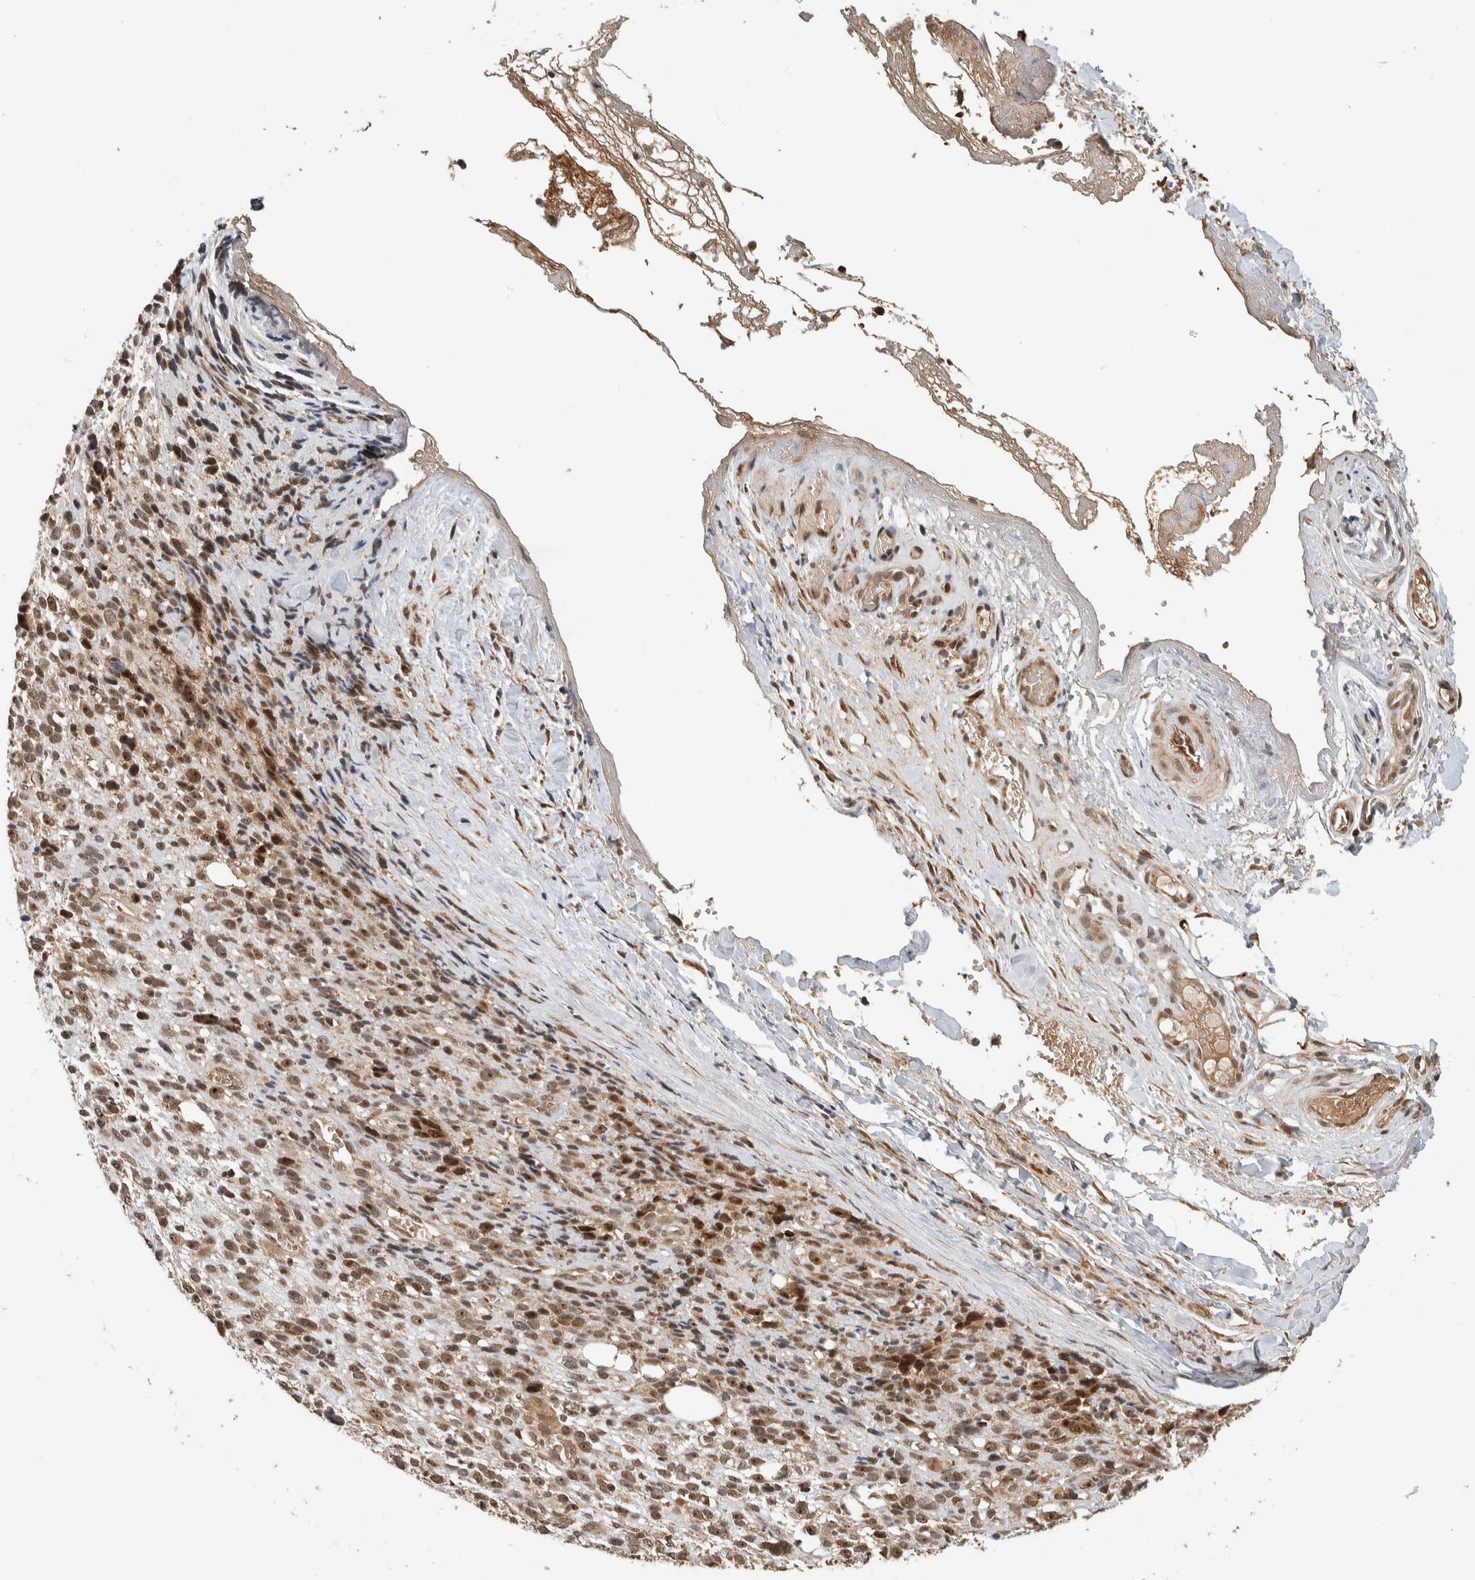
{"staining": {"intensity": "moderate", "quantity": ">75%", "location": "cytoplasmic/membranous,nuclear"}, "tissue": "melanoma", "cell_type": "Tumor cells", "image_type": "cancer", "snomed": [{"axis": "morphology", "description": "Malignant melanoma, NOS"}, {"axis": "topography", "description": "Skin"}], "caption": "Brown immunohistochemical staining in malignant melanoma demonstrates moderate cytoplasmic/membranous and nuclear expression in about >75% of tumor cells. Immunohistochemistry (ihc) stains the protein of interest in brown and the nuclei are stained blue.", "gene": "ZBTB2", "patient": {"sex": "female", "age": 55}}